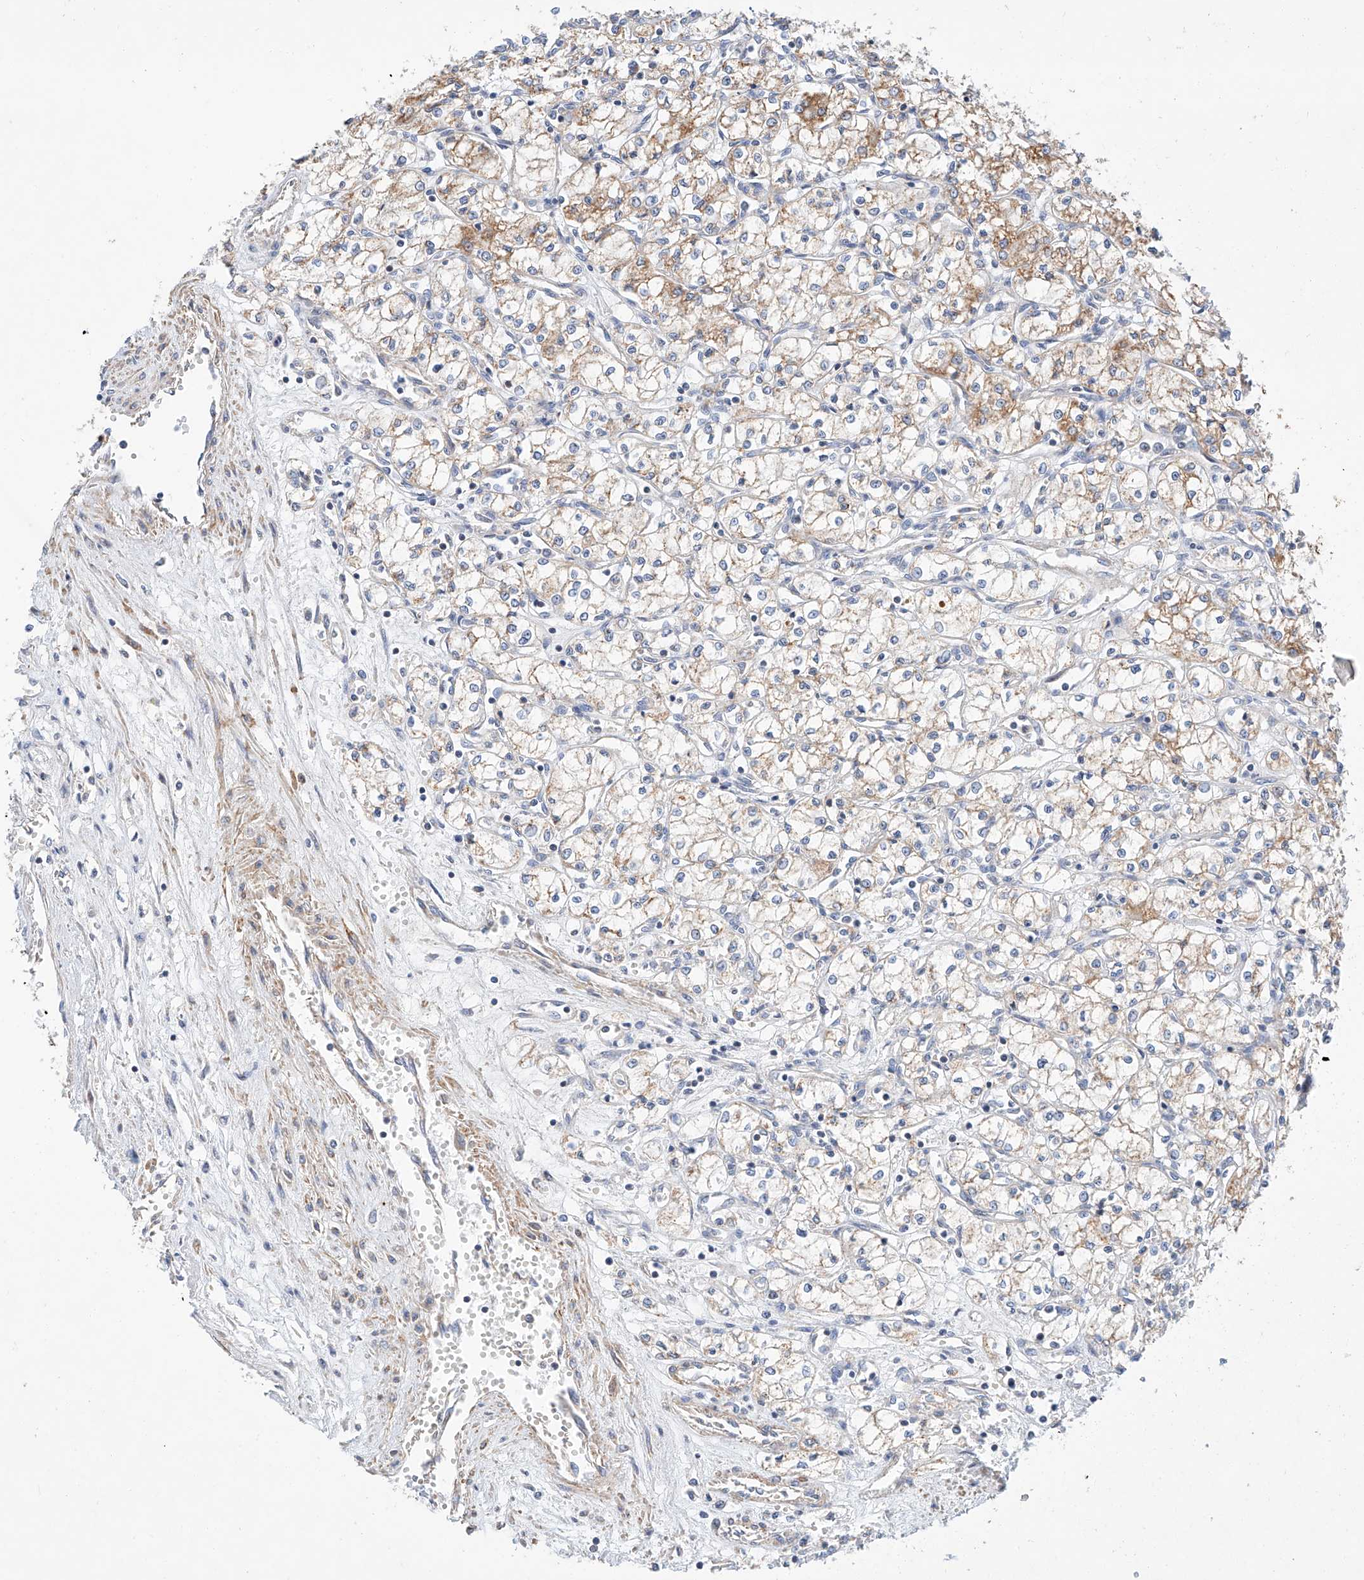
{"staining": {"intensity": "moderate", "quantity": "<25%", "location": "cytoplasmic/membranous"}, "tissue": "renal cancer", "cell_type": "Tumor cells", "image_type": "cancer", "snomed": [{"axis": "morphology", "description": "Adenocarcinoma, NOS"}, {"axis": "topography", "description": "Kidney"}], "caption": "Renal adenocarcinoma stained with a protein marker displays moderate staining in tumor cells.", "gene": "C6orf118", "patient": {"sex": "male", "age": 59}}